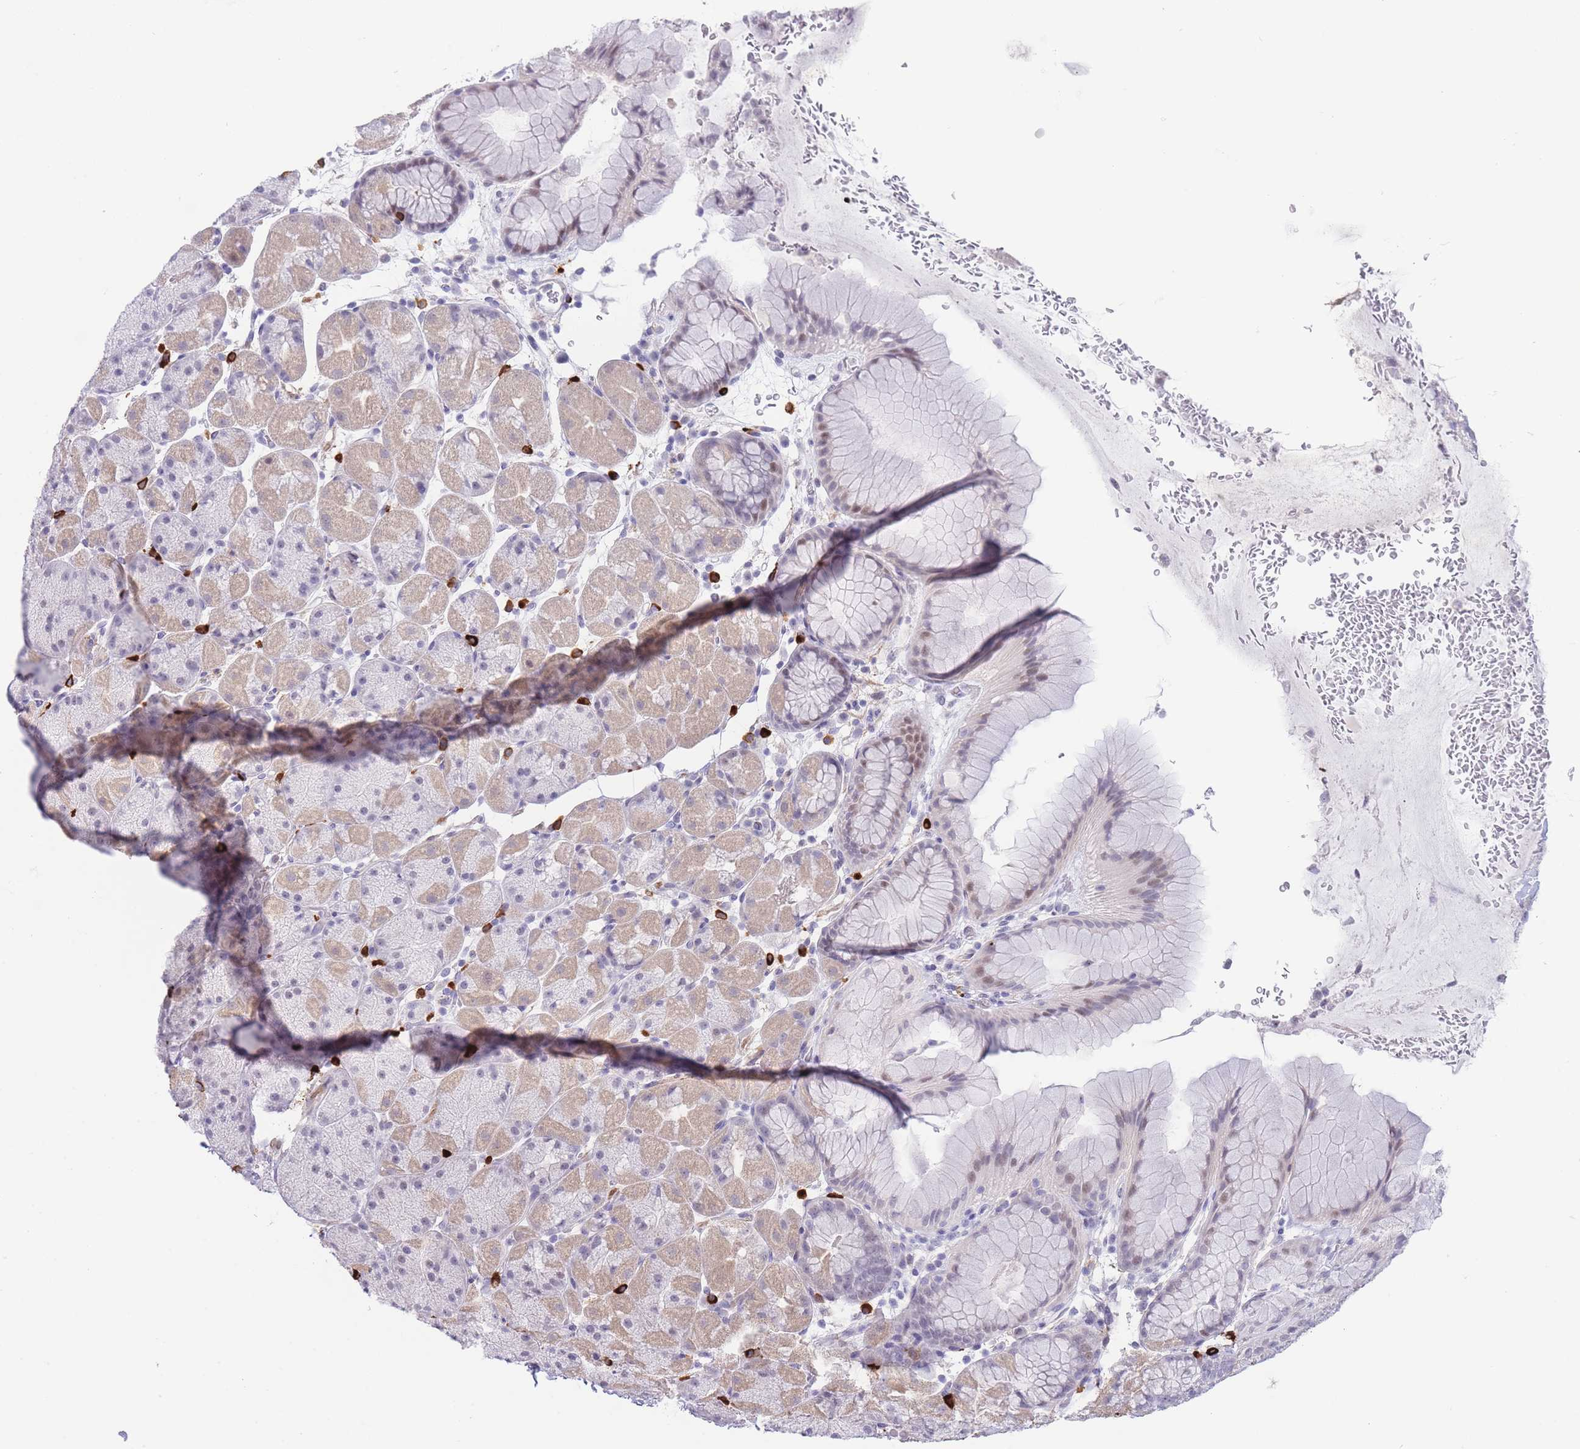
{"staining": {"intensity": "weak", "quantity": "25%-75%", "location": "cytoplasmic/membranous"}, "tissue": "stomach", "cell_type": "Glandular cells", "image_type": "normal", "snomed": [{"axis": "morphology", "description": "Normal tissue, NOS"}, {"axis": "topography", "description": "Stomach, upper"}, {"axis": "topography", "description": "Stomach, lower"}], "caption": "This is an image of immunohistochemistry staining of normal stomach, which shows weak positivity in the cytoplasmic/membranous of glandular cells.", "gene": "ASAP3", "patient": {"sex": "male", "age": 67}}